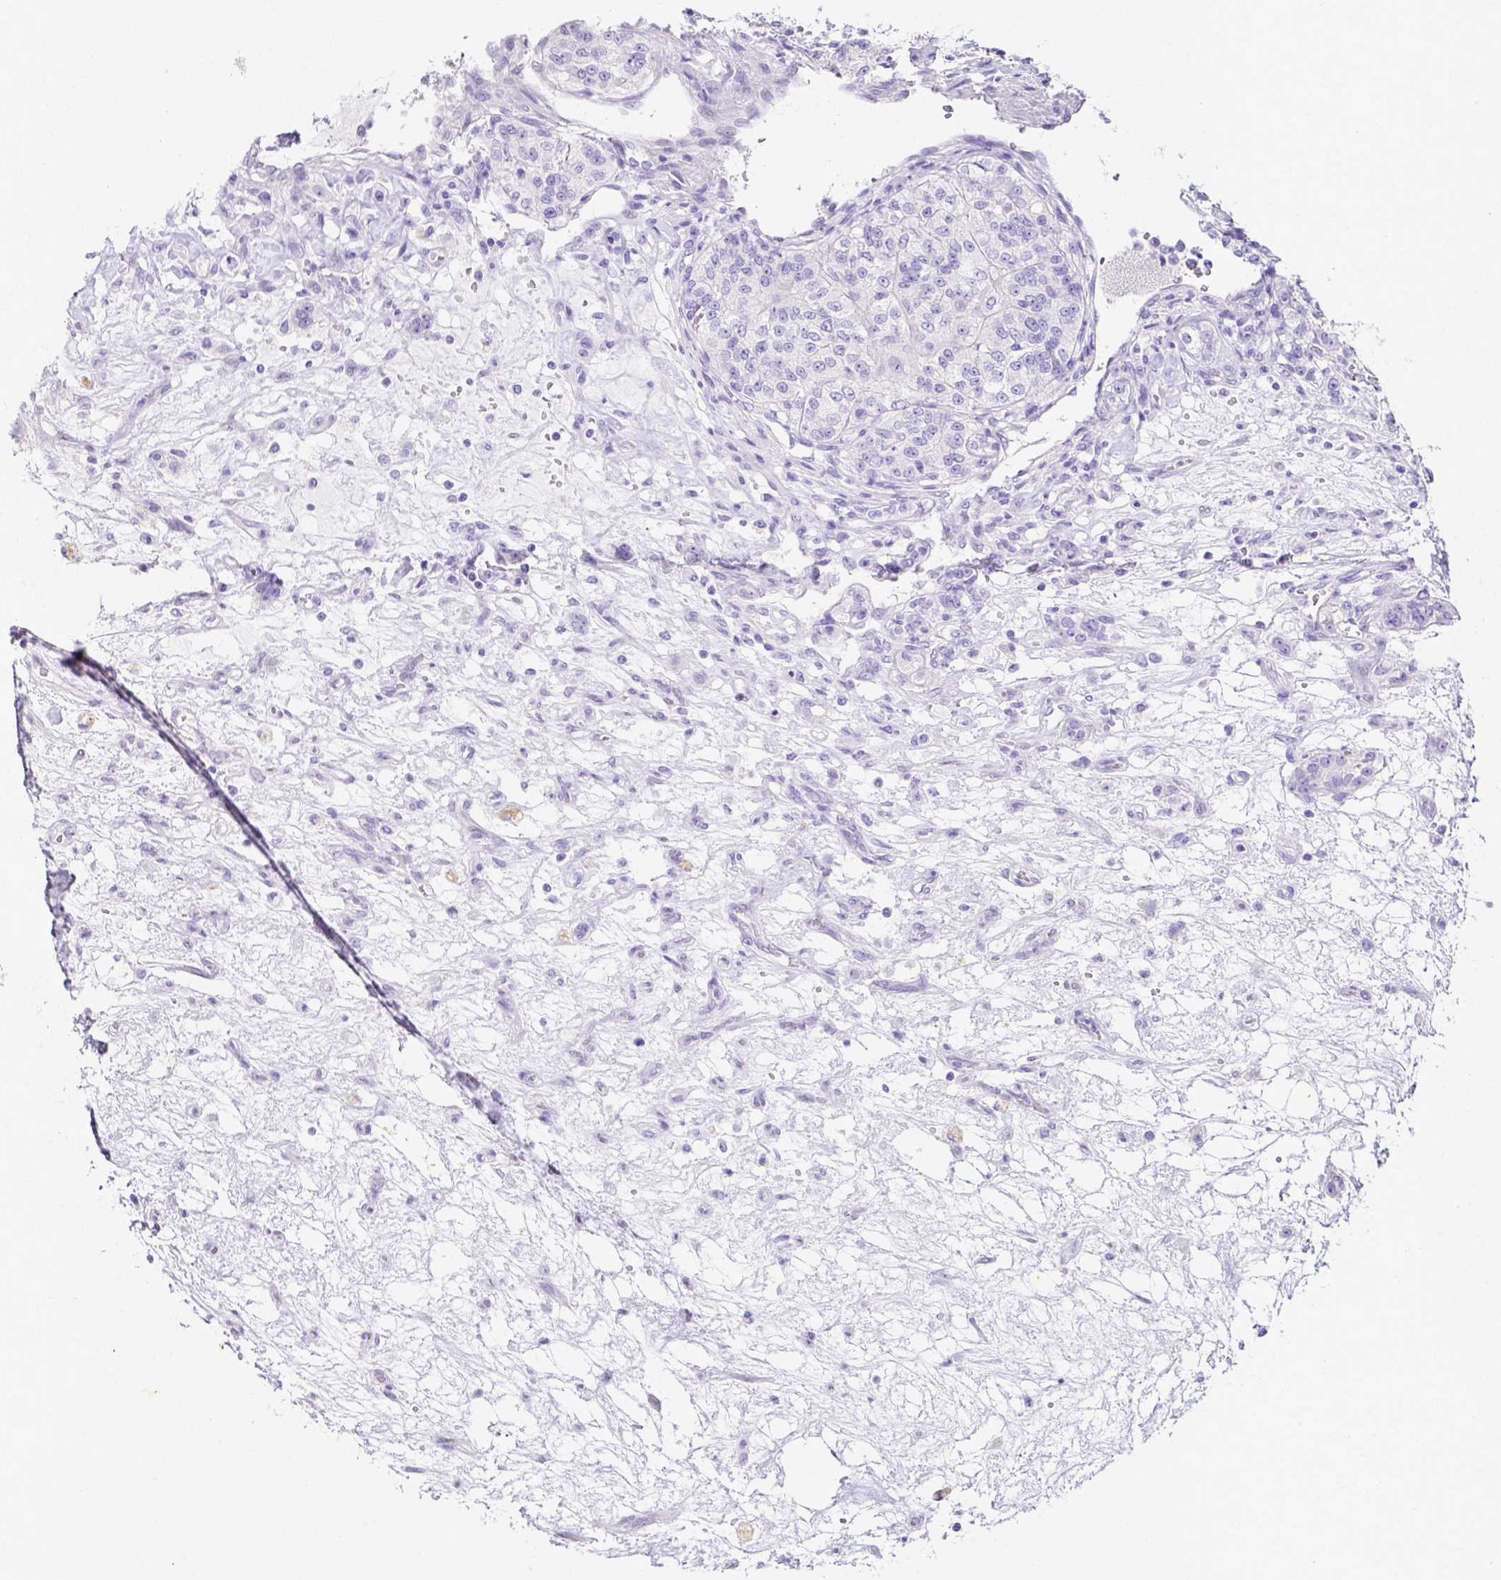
{"staining": {"intensity": "negative", "quantity": "none", "location": "none"}, "tissue": "renal cancer", "cell_type": "Tumor cells", "image_type": "cancer", "snomed": [{"axis": "morphology", "description": "Adenocarcinoma, NOS"}, {"axis": "topography", "description": "Kidney"}], "caption": "IHC photomicrograph of renal cancer stained for a protein (brown), which exhibits no expression in tumor cells. (DAB (3,3'-diaminobenzidine) immunohistochemistry, high magnification).", "gene": "ARHGAP36", "patient": {"sex": "female", "age": 63}}